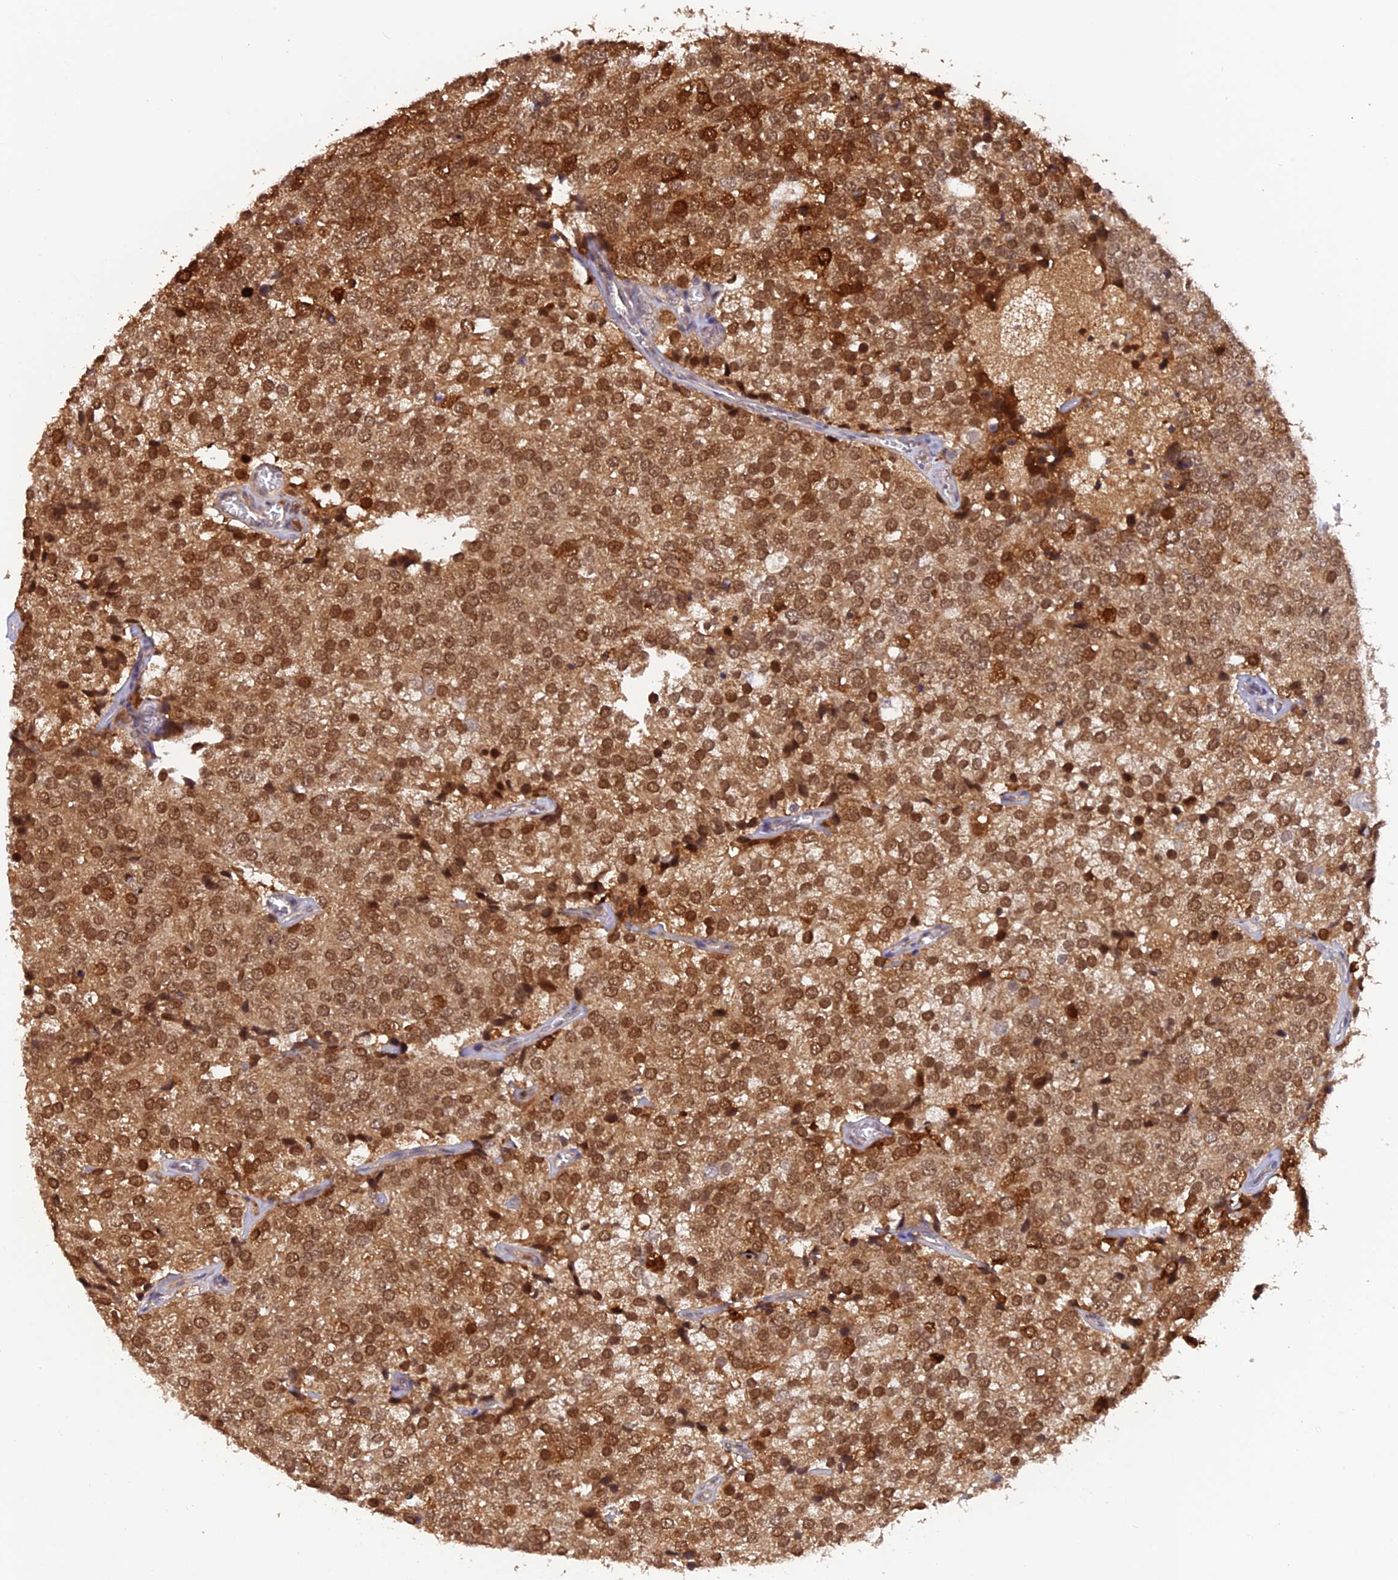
{"staining": {"intensity": "moderate", "quantity": ">75%", "location": "cytoplasmic/membranous,nuclear"}, "tissue": "prostate cancer", "cell_type": "Tumor cells", "image_type": "cancer", "snomed": [{"axis": "morphology", "description": "Adenocarcinoma, High grade"}, {"axis": "topography", "description": "Prostate"}], "caption": "Prostate high-grade adenocarcinoma stained with a brown dye demonstrates moderate cytoplasmic/membranous and nuclear positive expression in about >75% of tumor cells.", "gene": "MNS1", "patient": {"sex": "male", "age": 49}}